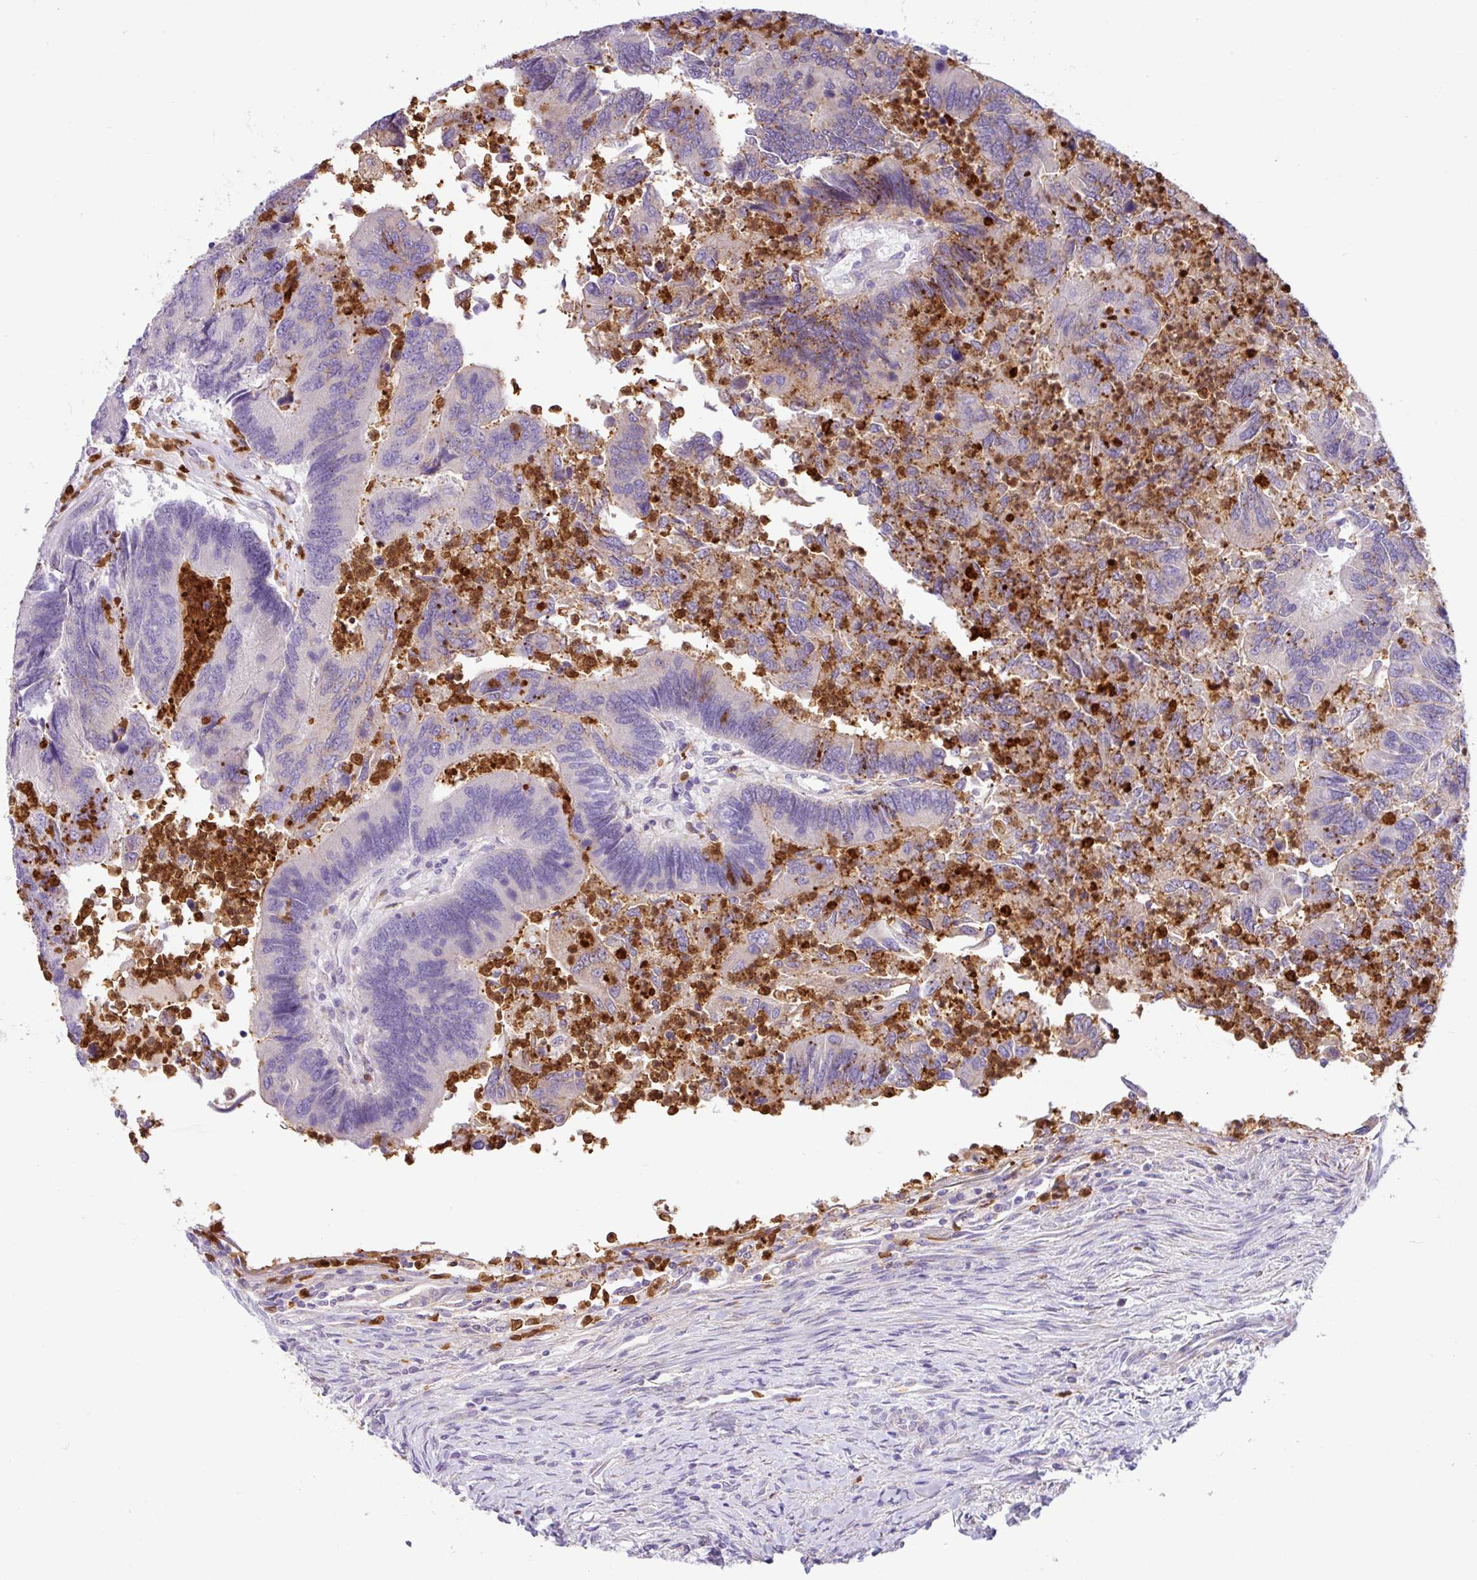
{"staining": {"intensity": "negative", "quantity": "none", "location": "none"}, "tissue": "colorectal cancer", "cell_type": "Tumor cells", "image_type": "cancer", "snomed": [{"axis": "morphology", "description": "Adenocarcinoma, NOS"}, {"axis": "topography", "description": "Colon"}], "caption": "Tumor cells are negative for protein expression in human colorectal cancer (adenocarcinoma).", "gene": "SH2D3C", "patient": {"sex": "female", "age": 67}}